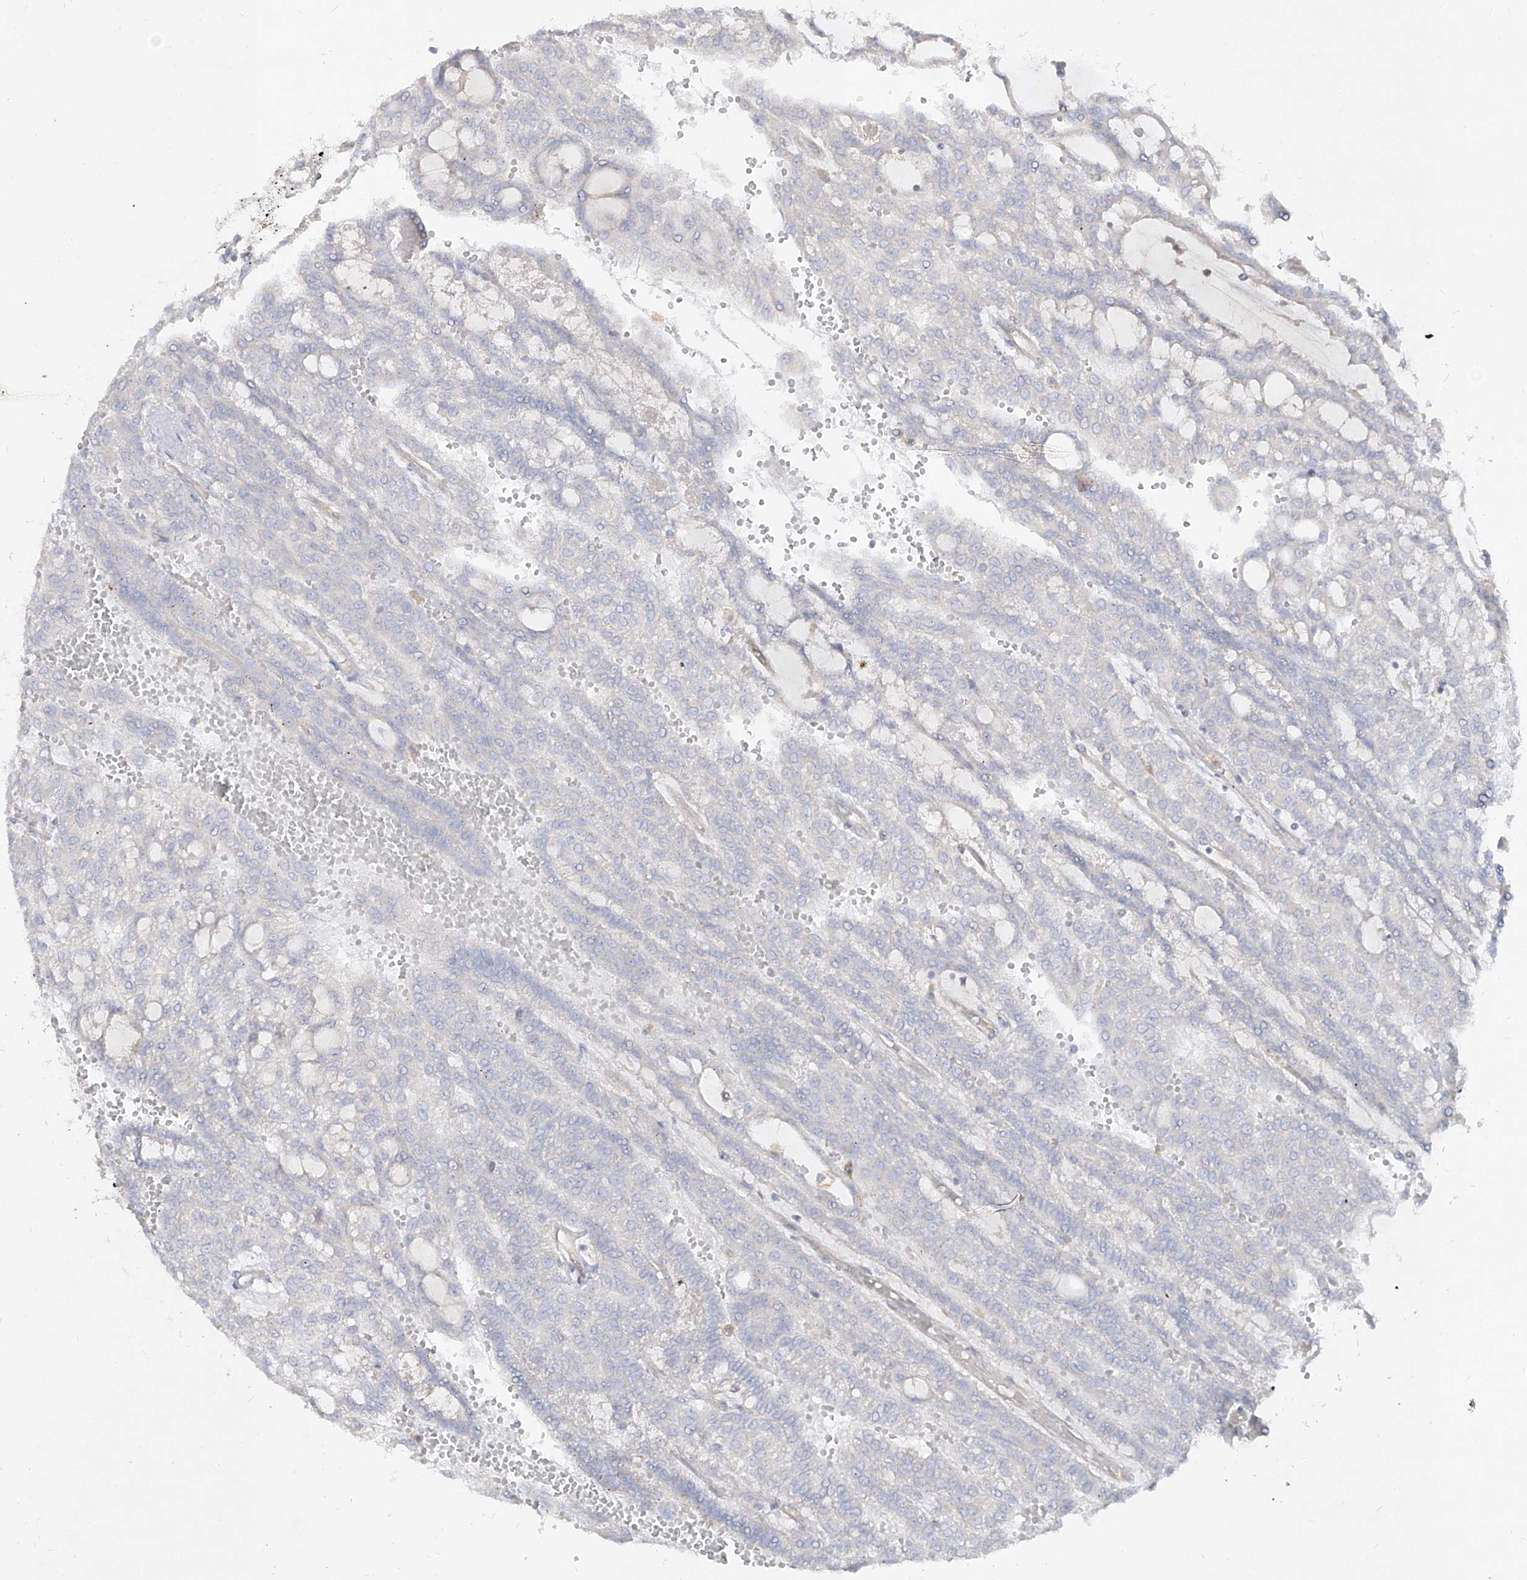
{"staining": {"intensity": "negative", "quantity": "none", "location": "none"}, "tissue": "renal cancer", "cell_type": "Tumor cells", "image_type": "cancer", "snomed": [{"axis": "morphology", "description": "Adenocarcinoma, NOS"}, {"axis": "topography", "description": "Kidney"}], "caption": "Immunohistochemistry (IHC) of human adenocarcinoma (renal) displays no positivity in tumor cells. The staining is performed using DAB brown chromogen with nuclei counter-stained in using hematoxylin.", "gene": "RBFOX3", "patient": {"sex": "male", "age": 63}}